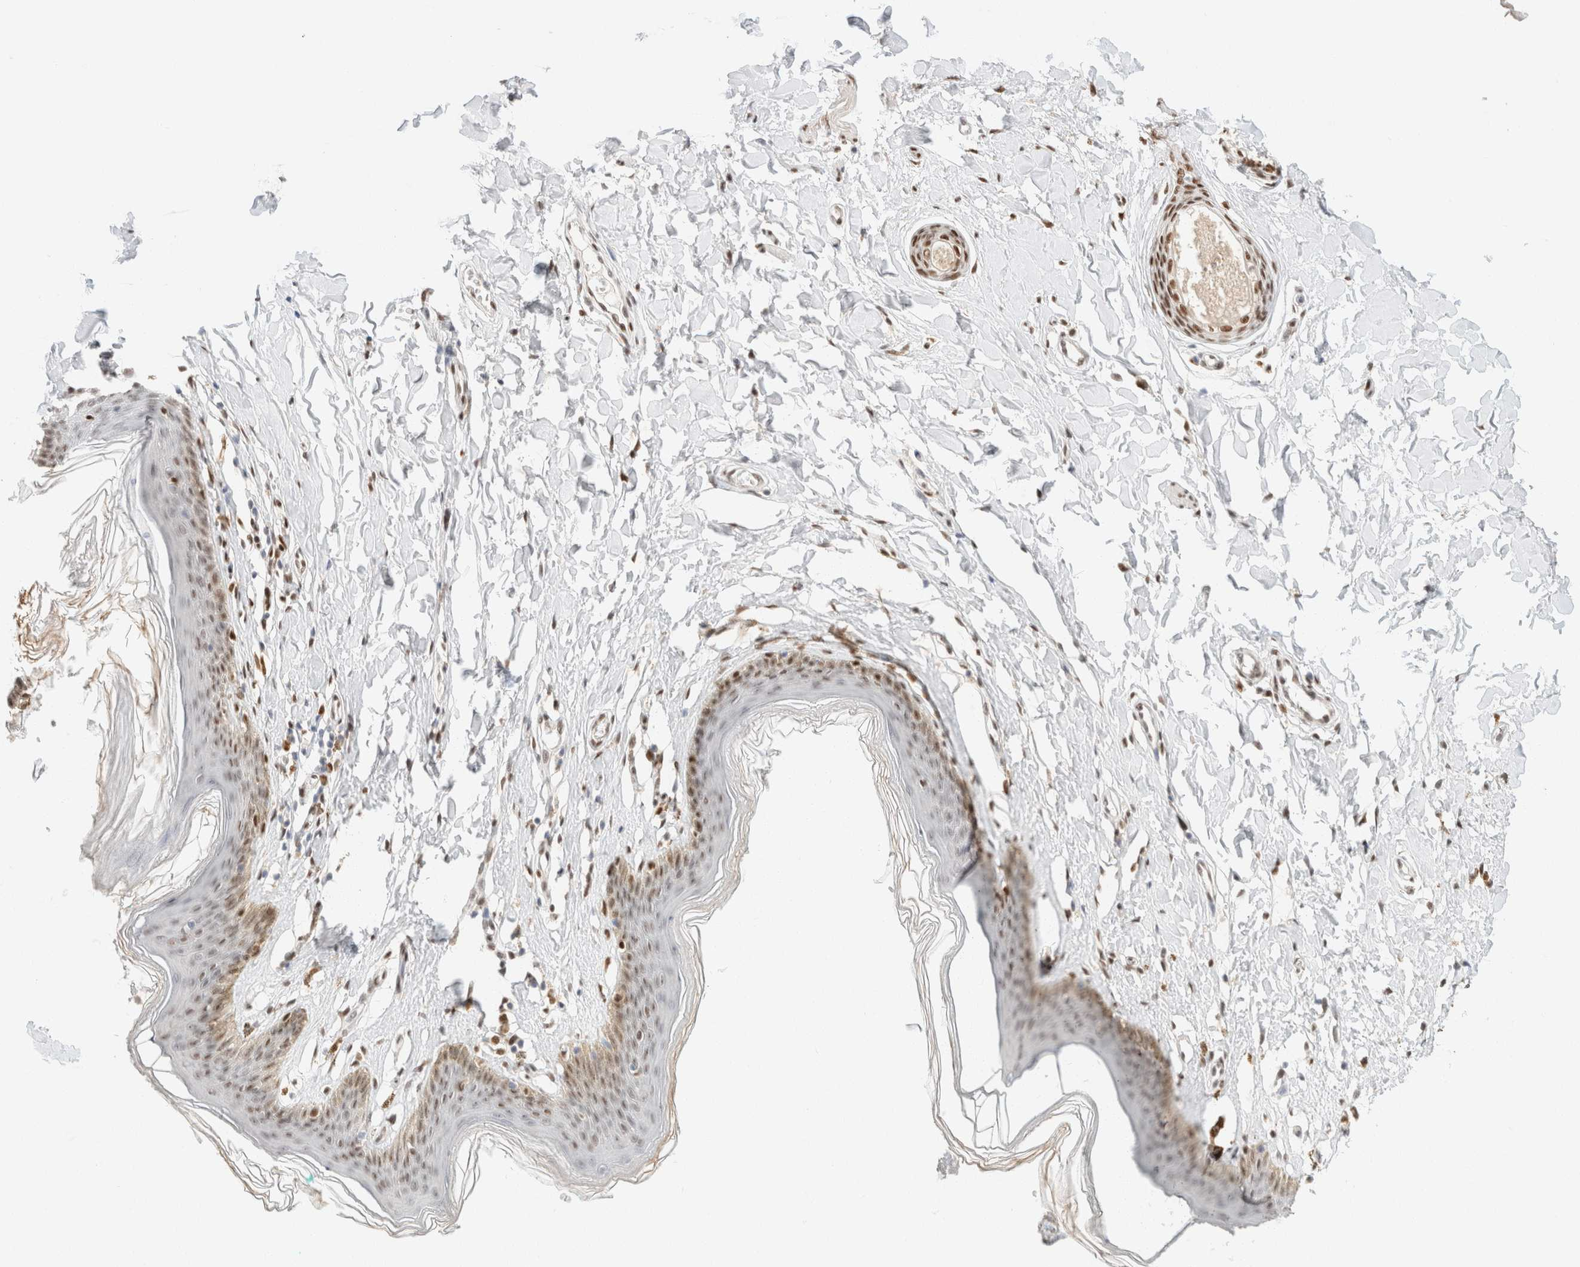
{"staining": {"intensity": "moderate", "quantity": "<25%", "location": "nuclear"}, "tissue": "skin", "cell_type": "Epidermal cells", "image_type": "normal", "snomed": [{"axis": "morphology", "description": "Normal tissue, NOS"}, {"axis": "topography", "description": "Vulva"}], "caption": "Immunohistochemistry (IHC) (DAB) staining of benign human skin displays moderate nuclear protein staining in about <25% of epidermal cells. The staining is performed using DAB (3,3'-diaminobenzidine) brown chromogen to label protein expression. The nuclei are counter-stained blue using hematoxylin.", "gene": "ZNF768", "patient": {"sex": "female", "age": 66}}